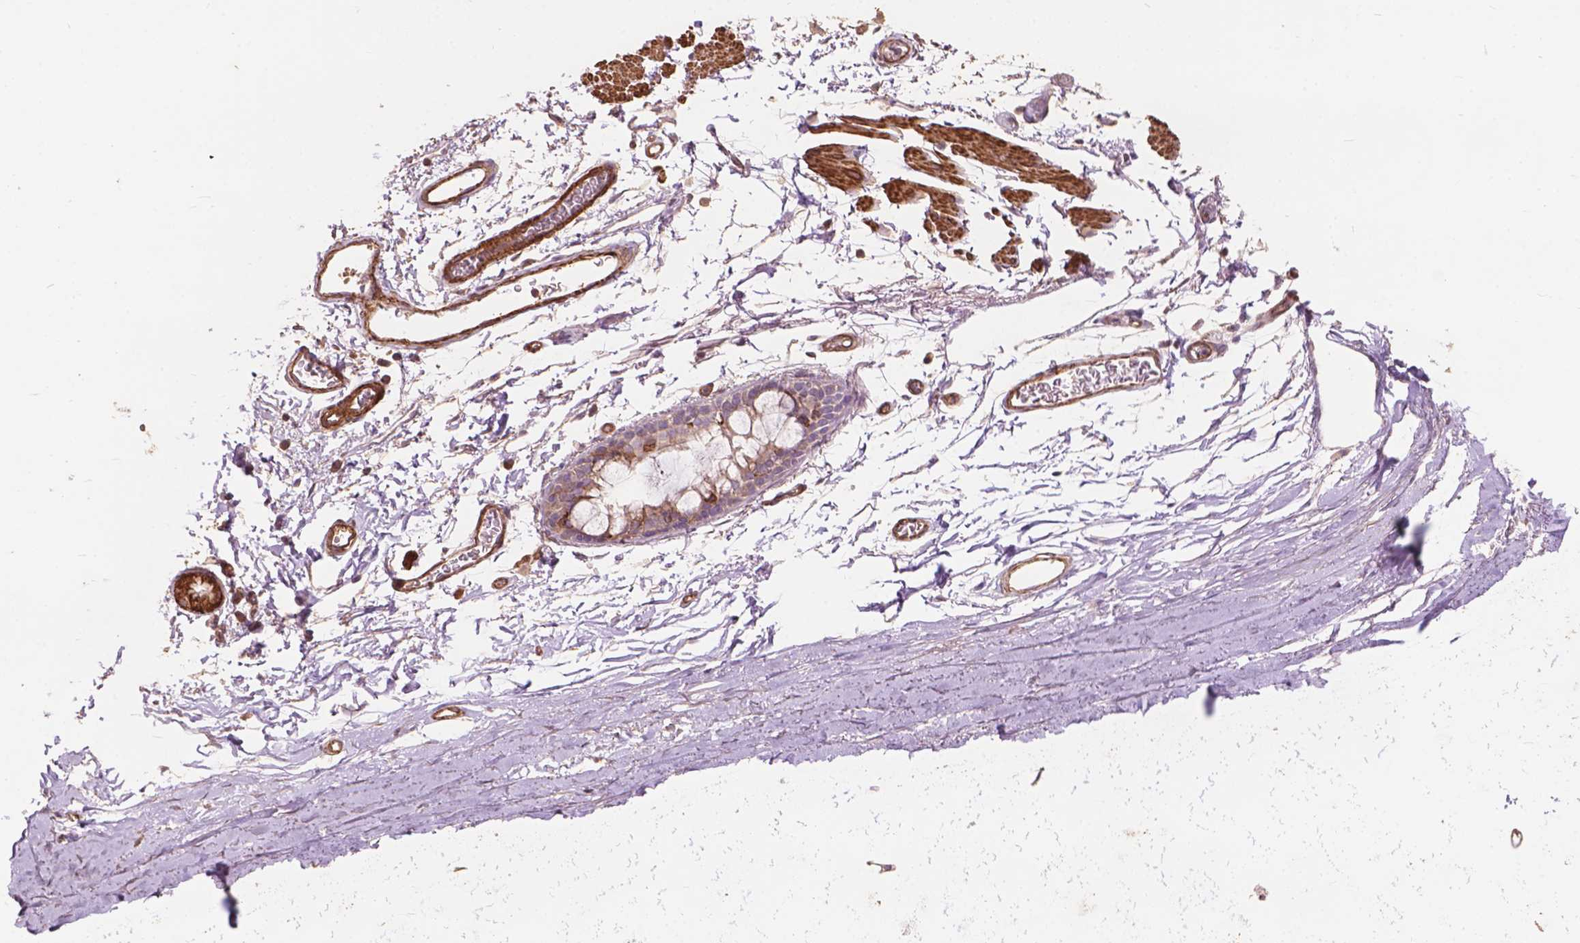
{"staining": {"intensity": "moderate", "quantity": "<25%", "location": "nuclear"}, "tissue": "adipose tissue", "cell_type": "Adipocytes", "image_type": "normal", "snomed": [{"axis": "morphology", "description": "Normal tissue, NOS"}, {"axis": "topography", "description": "Cartilage tissue"}, {"axis": "topography", "description": "Bronchus"}], "caption": "Immunohistochemical staining of benign human adipose tissue shows low levels of moderate nuclear expression in about <25% of adipocytes. (IHC, brightfield microscopy, high magnification).", "gene": "FNIP1", "patient": {"sex": "female", "age": 79}}